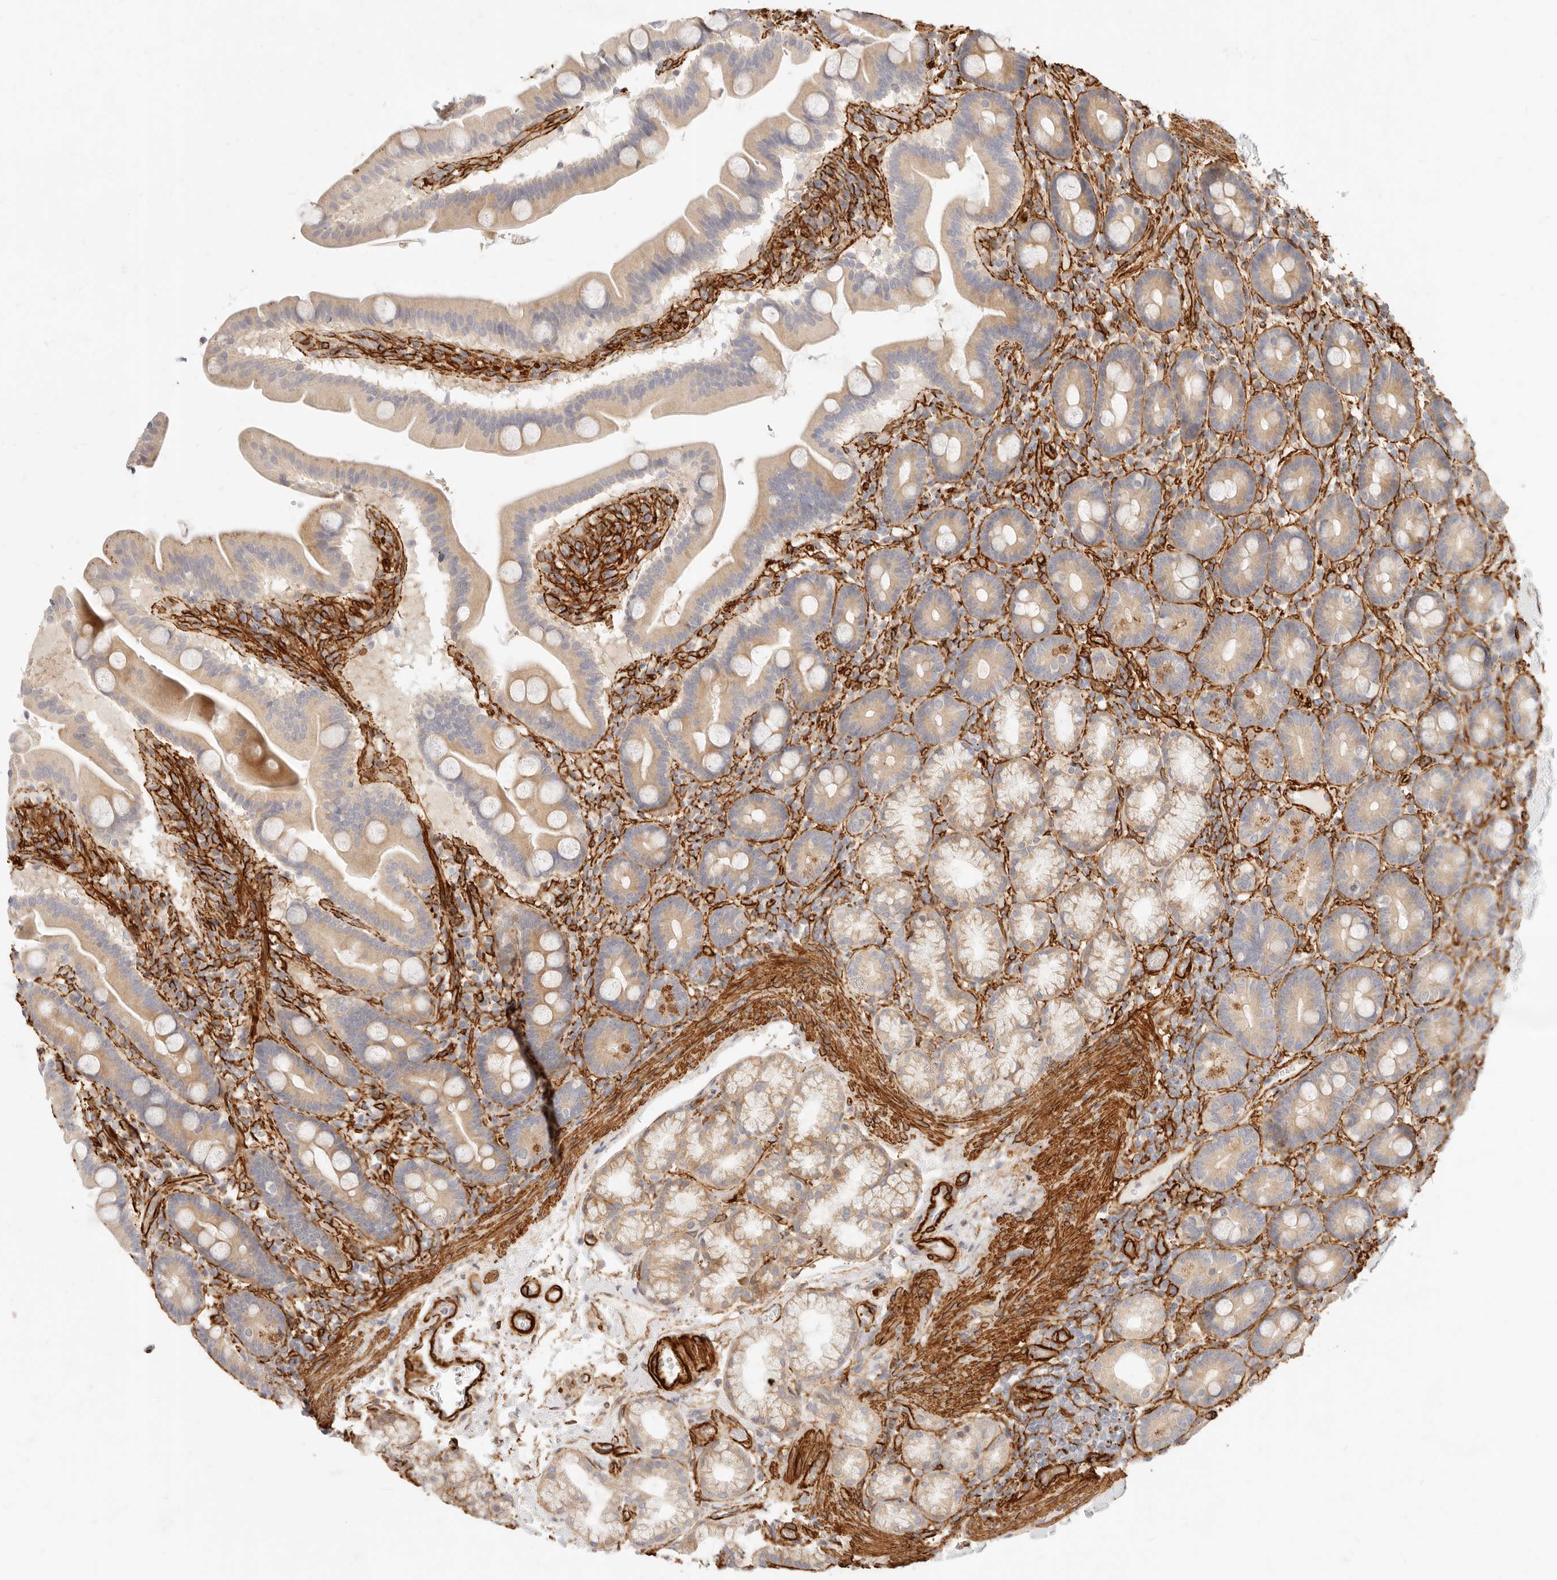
{"staining": {"intensity": "weak", "quantity": ">75%", "location": "cytoplasmic/membranous"}, "tissue": "duodenum", "cell_type": "Glandular cells", "image_type": "normal", "snomed": [{"axis": "morphology", "description": "Normal tissue, NOS"}, {"axis": "topography", "description": "Duodenum"}], "caption": "Duodenum stained with DAB immunohistochemistry displays low levels of weak cytoplasmic/membranous staining in approximately >75% of glandular cells.", "gene": "TMTC2", "patient": {"sex": "male", "age": 54}}